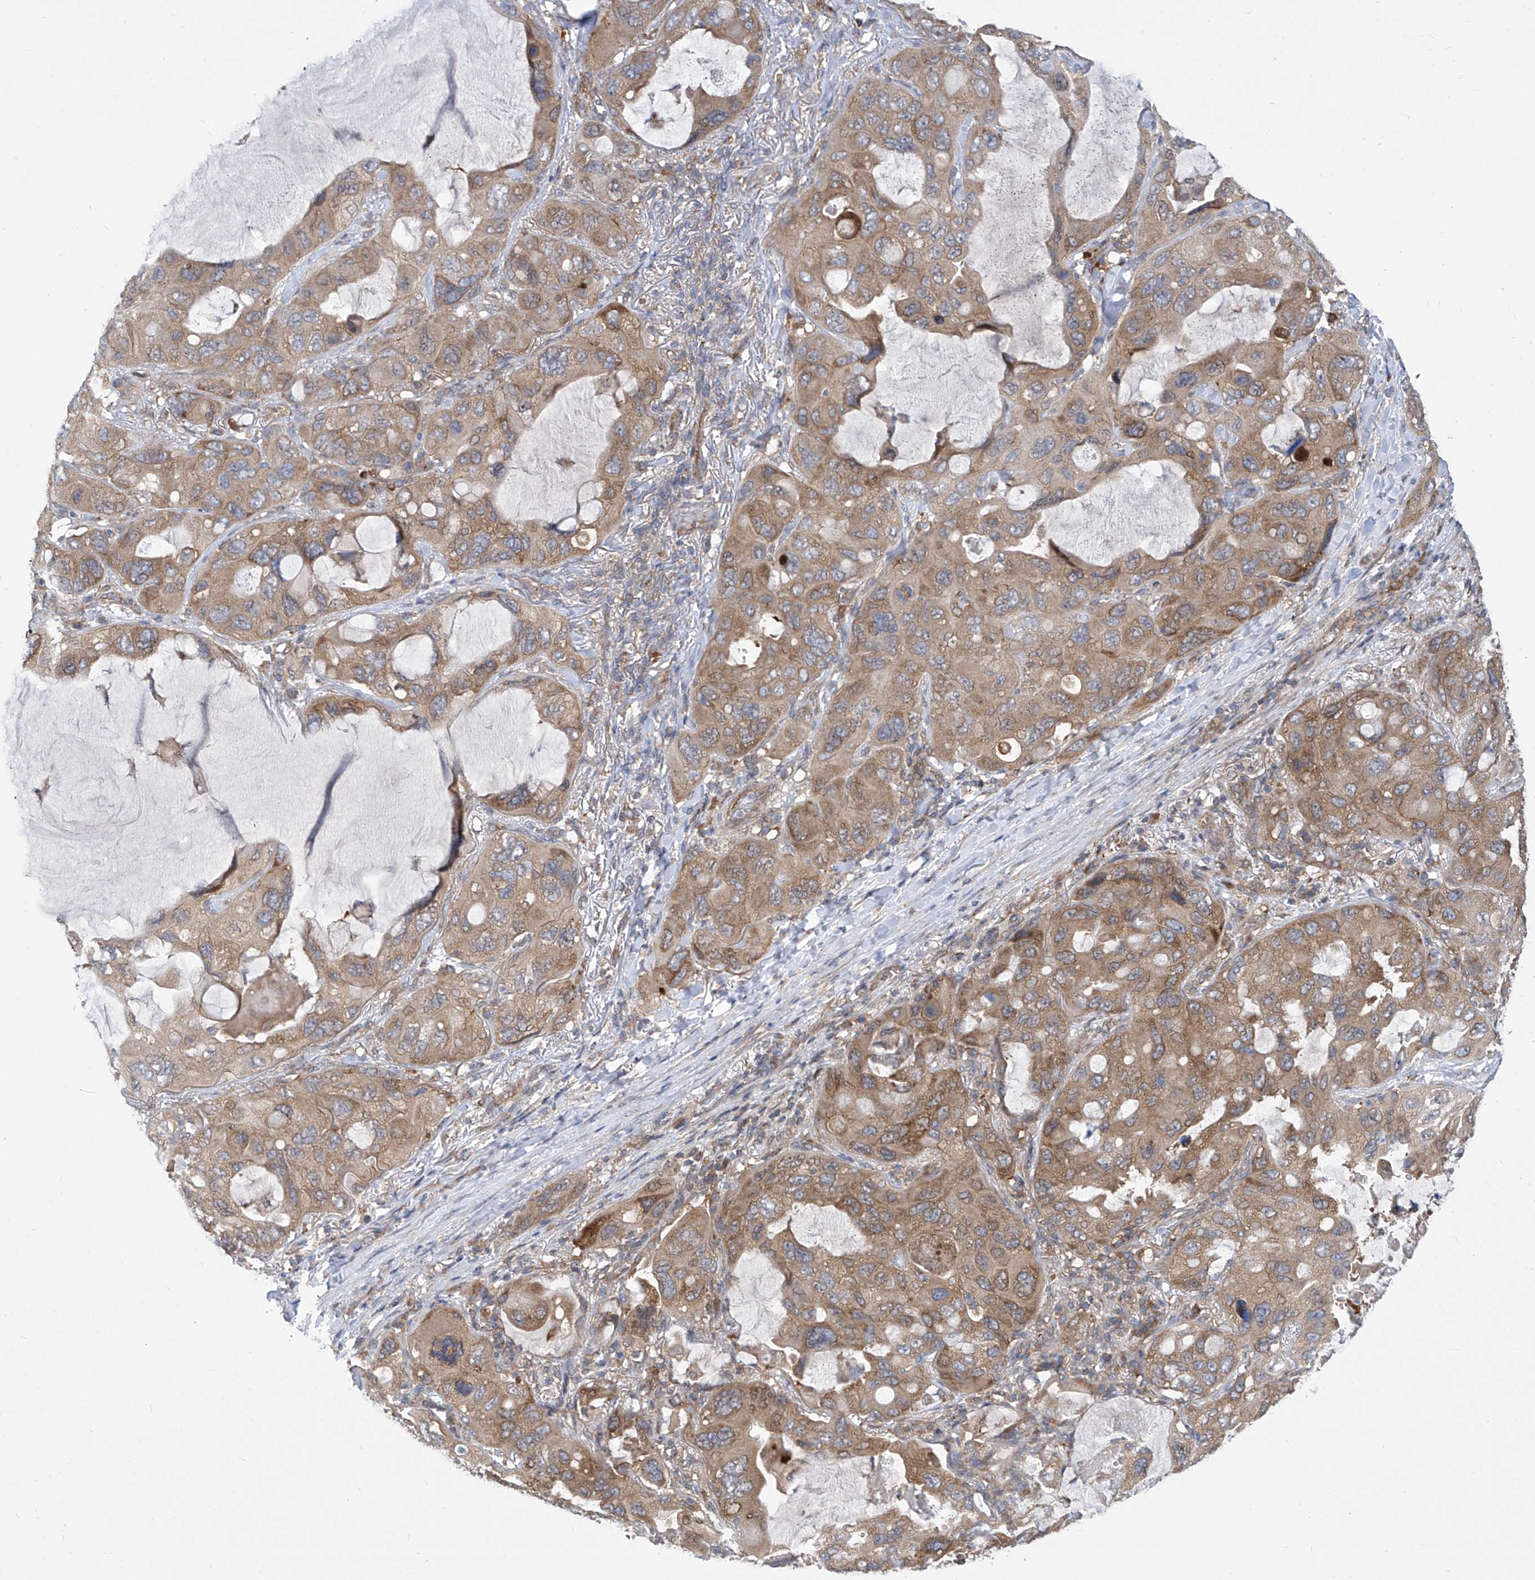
{"staining": {"intensity": "moderate", "quantity": ">75%", "location": "cytoplasmic/membranous"}, "tissue": "lung cancer", "cell_type": "Tumor cells", "image_type": "cancer", "snomed": [{"axis": "morphology", "description": "Squamous cell carcinoma, NOS"}, {"axis": "topography", "description": "Lung"}], "caption": "High-magnification brightfield microscopy of lung cancer (squamous cell carcinoma) stained with DAB (3,3'-diaminobenzidine) (brown) and counterstained with hematoxylin (blue). tumor cells exhibit moderate cytoplasmic/membranous expression is appreciated in about>75% of cells.", "gene": "EIF3M", "patient": {"sex": "female", "age": 73}}